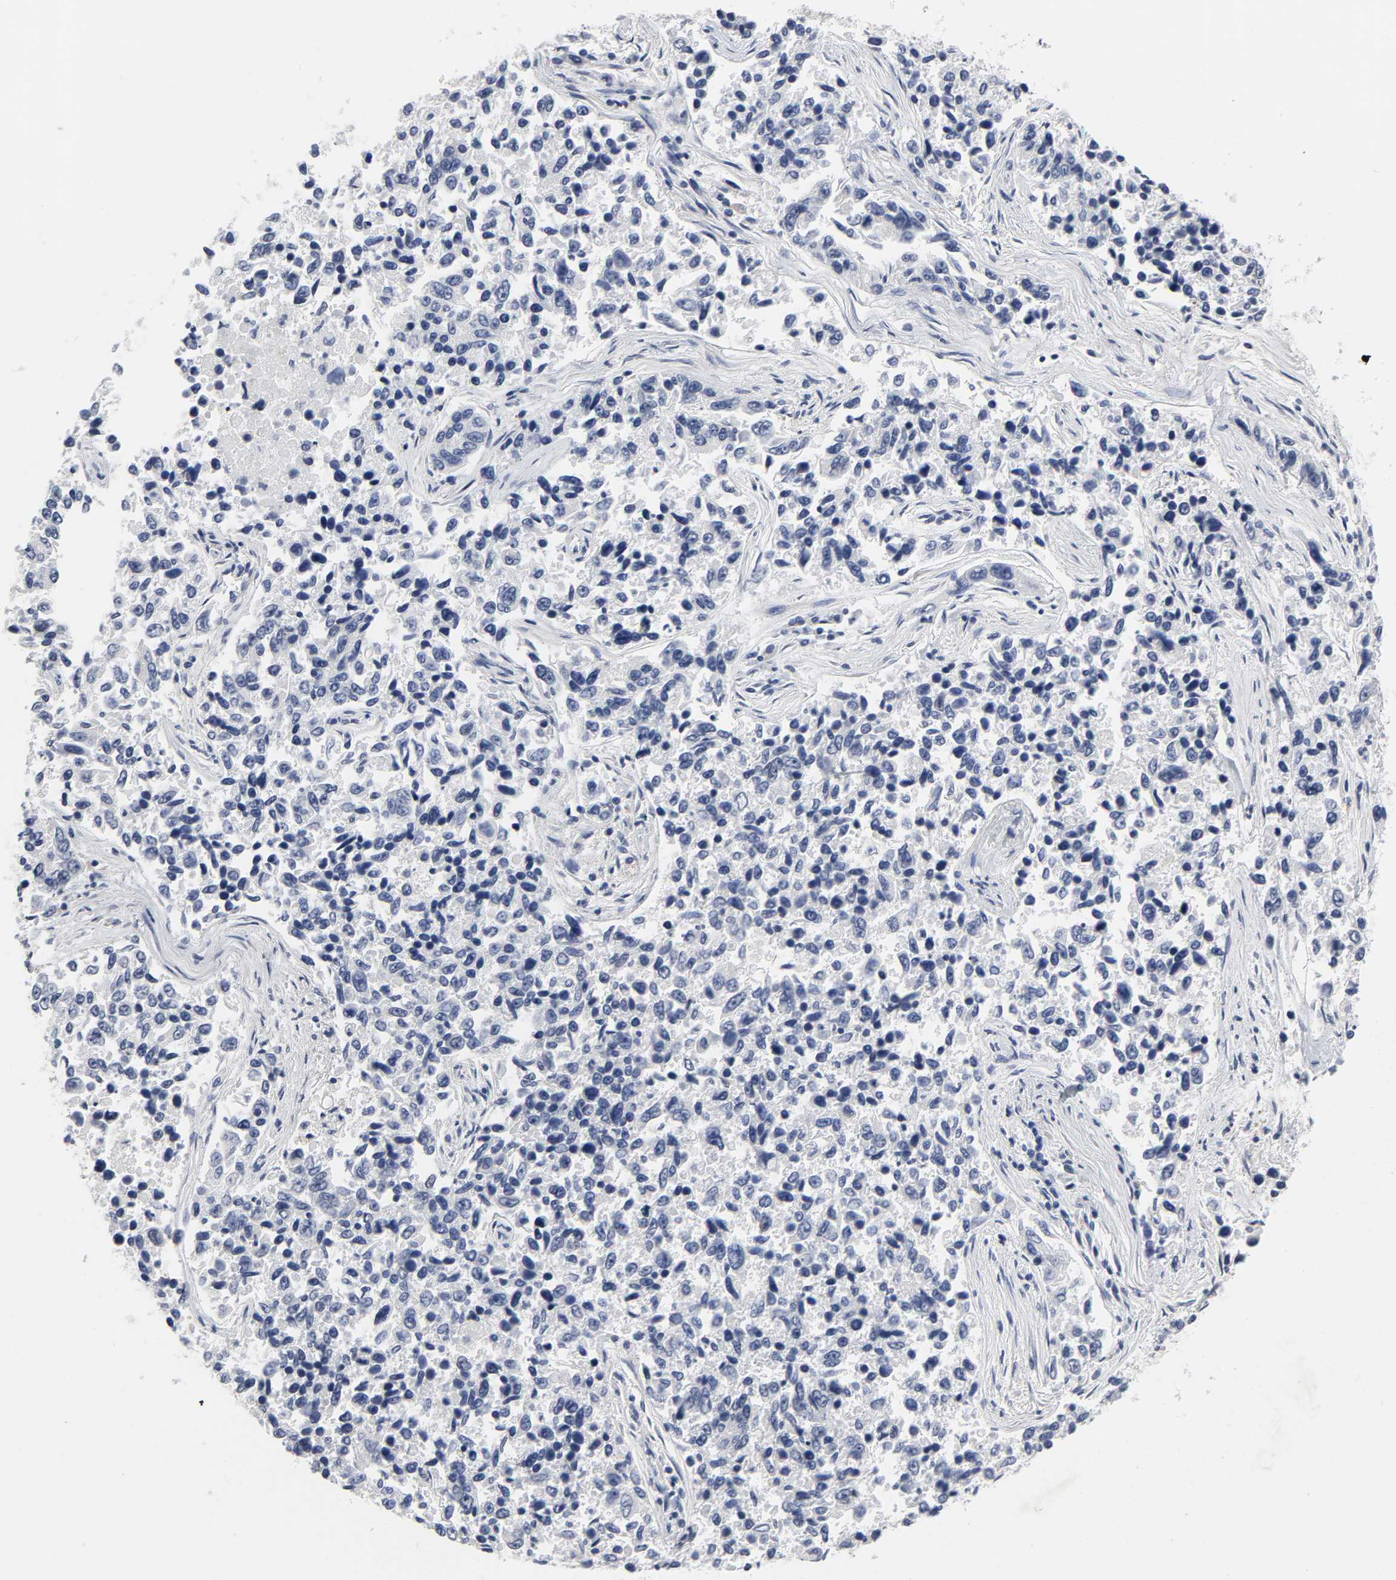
{"staining": {"intensity": "negative", "quantity": "none", "location": "none"}, "tissue": "lung cancer", "cell_type": "Tumor cells", "image_type": "cancer", "snomed": [{"axis": "morphology", "description": "Adenocarcinoma, NOS"}, {"axis": "topography", "description": "Lung"}], "caption": "Immunohistochemistry (IHC) of adenocarcinoma (lung) shows no staining in tumor cells. (DAB immunohistochemistry (IHC), high magnification).", "gene": "SALL2", "patient": {"sex": "male", "age": 84}}